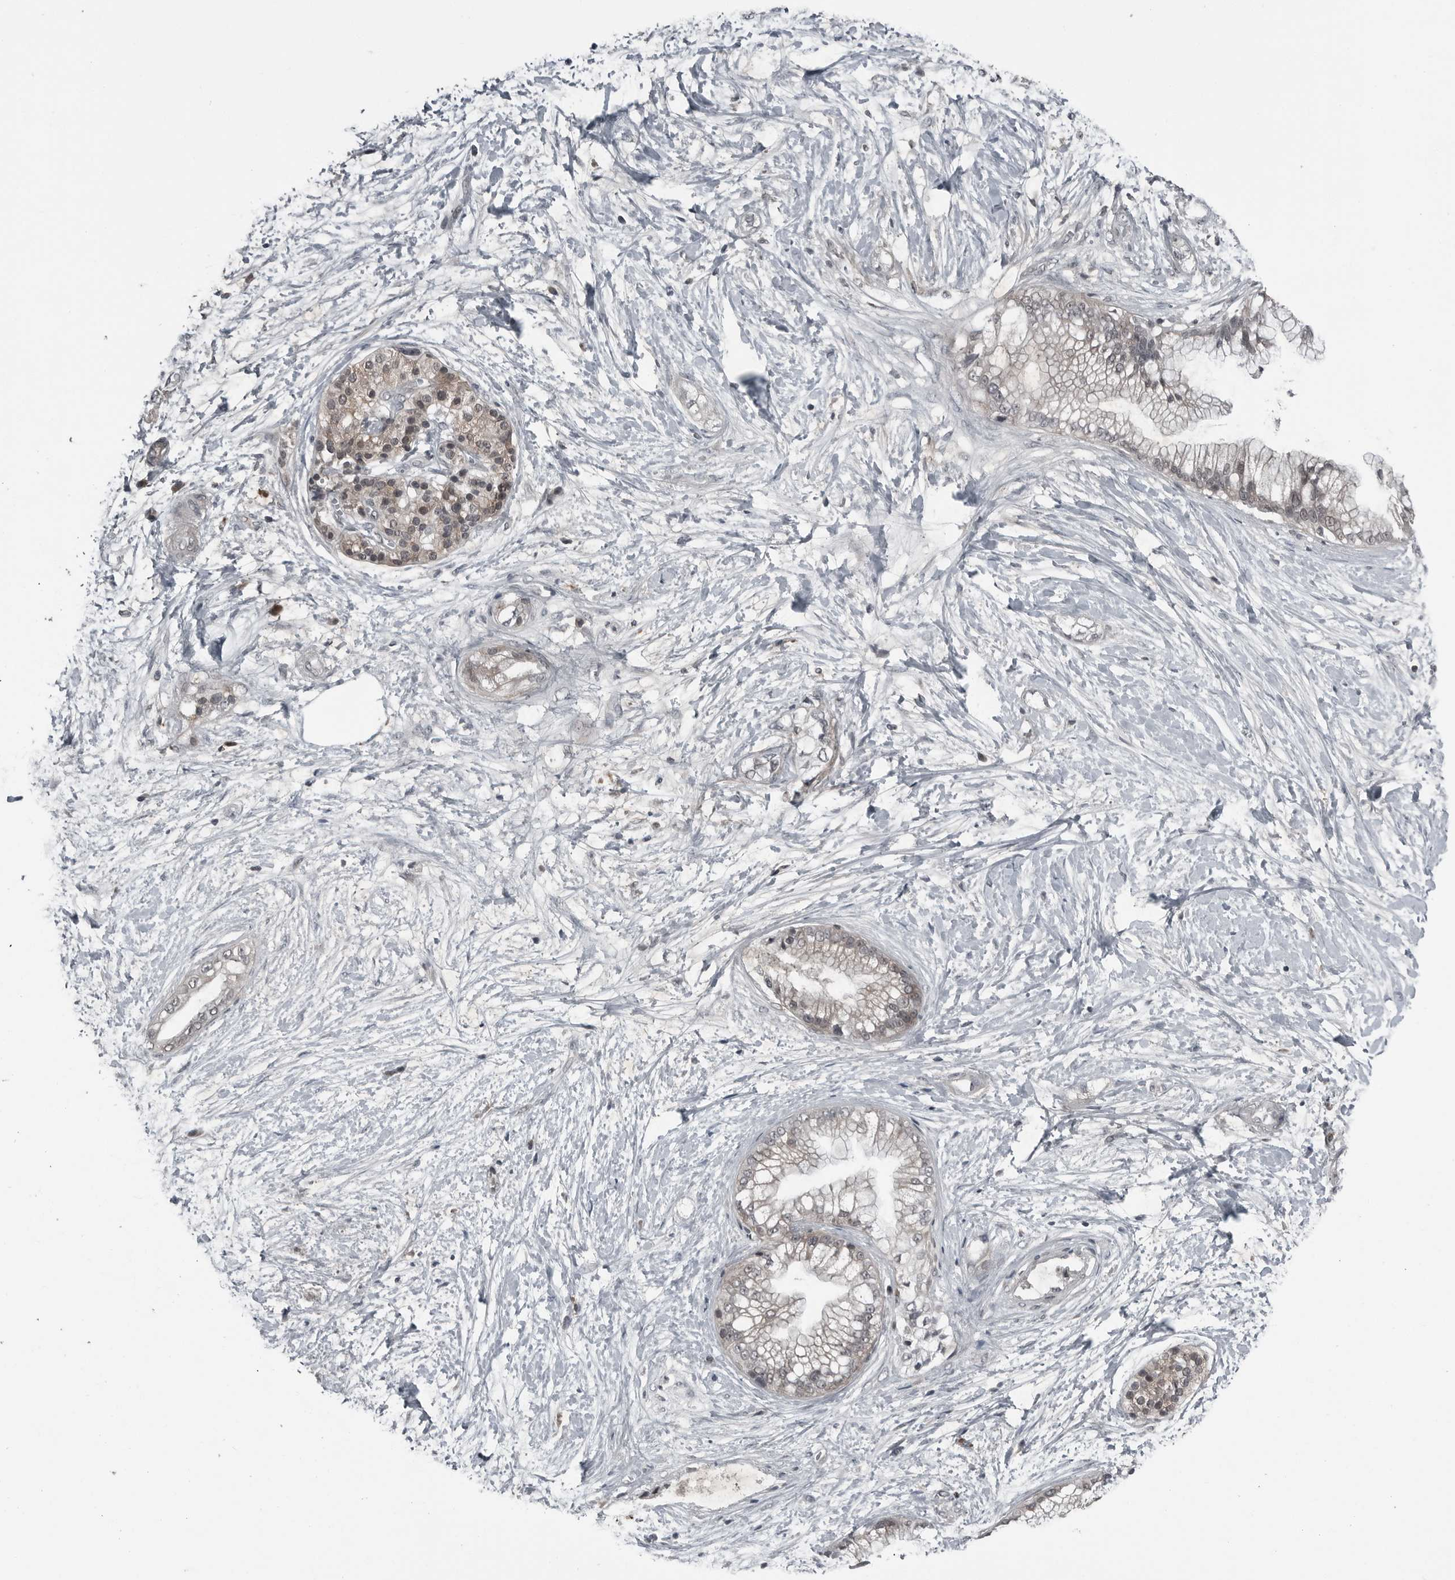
{"staining": {"intensity": "negative", "quantity": "none", "location": "none"}, "tissue": "pancreatic cancer", "cell_type": "Tumor cells", "image_type": "cancer", "snomed": [{"axis": "morphology", "description": "Adenocarcinoma, NOS"}, {"axis": "topography", "description": "Pancreas"}], "caption": "Immunohistochemistry (IHC) image of neoplastic tissue: pancreatic adenocarcinoma stained with DAB shows no significant protein positivity in tumor cells.", "gene": "GAK", "patient": {"sex": "male", "age": 68}}